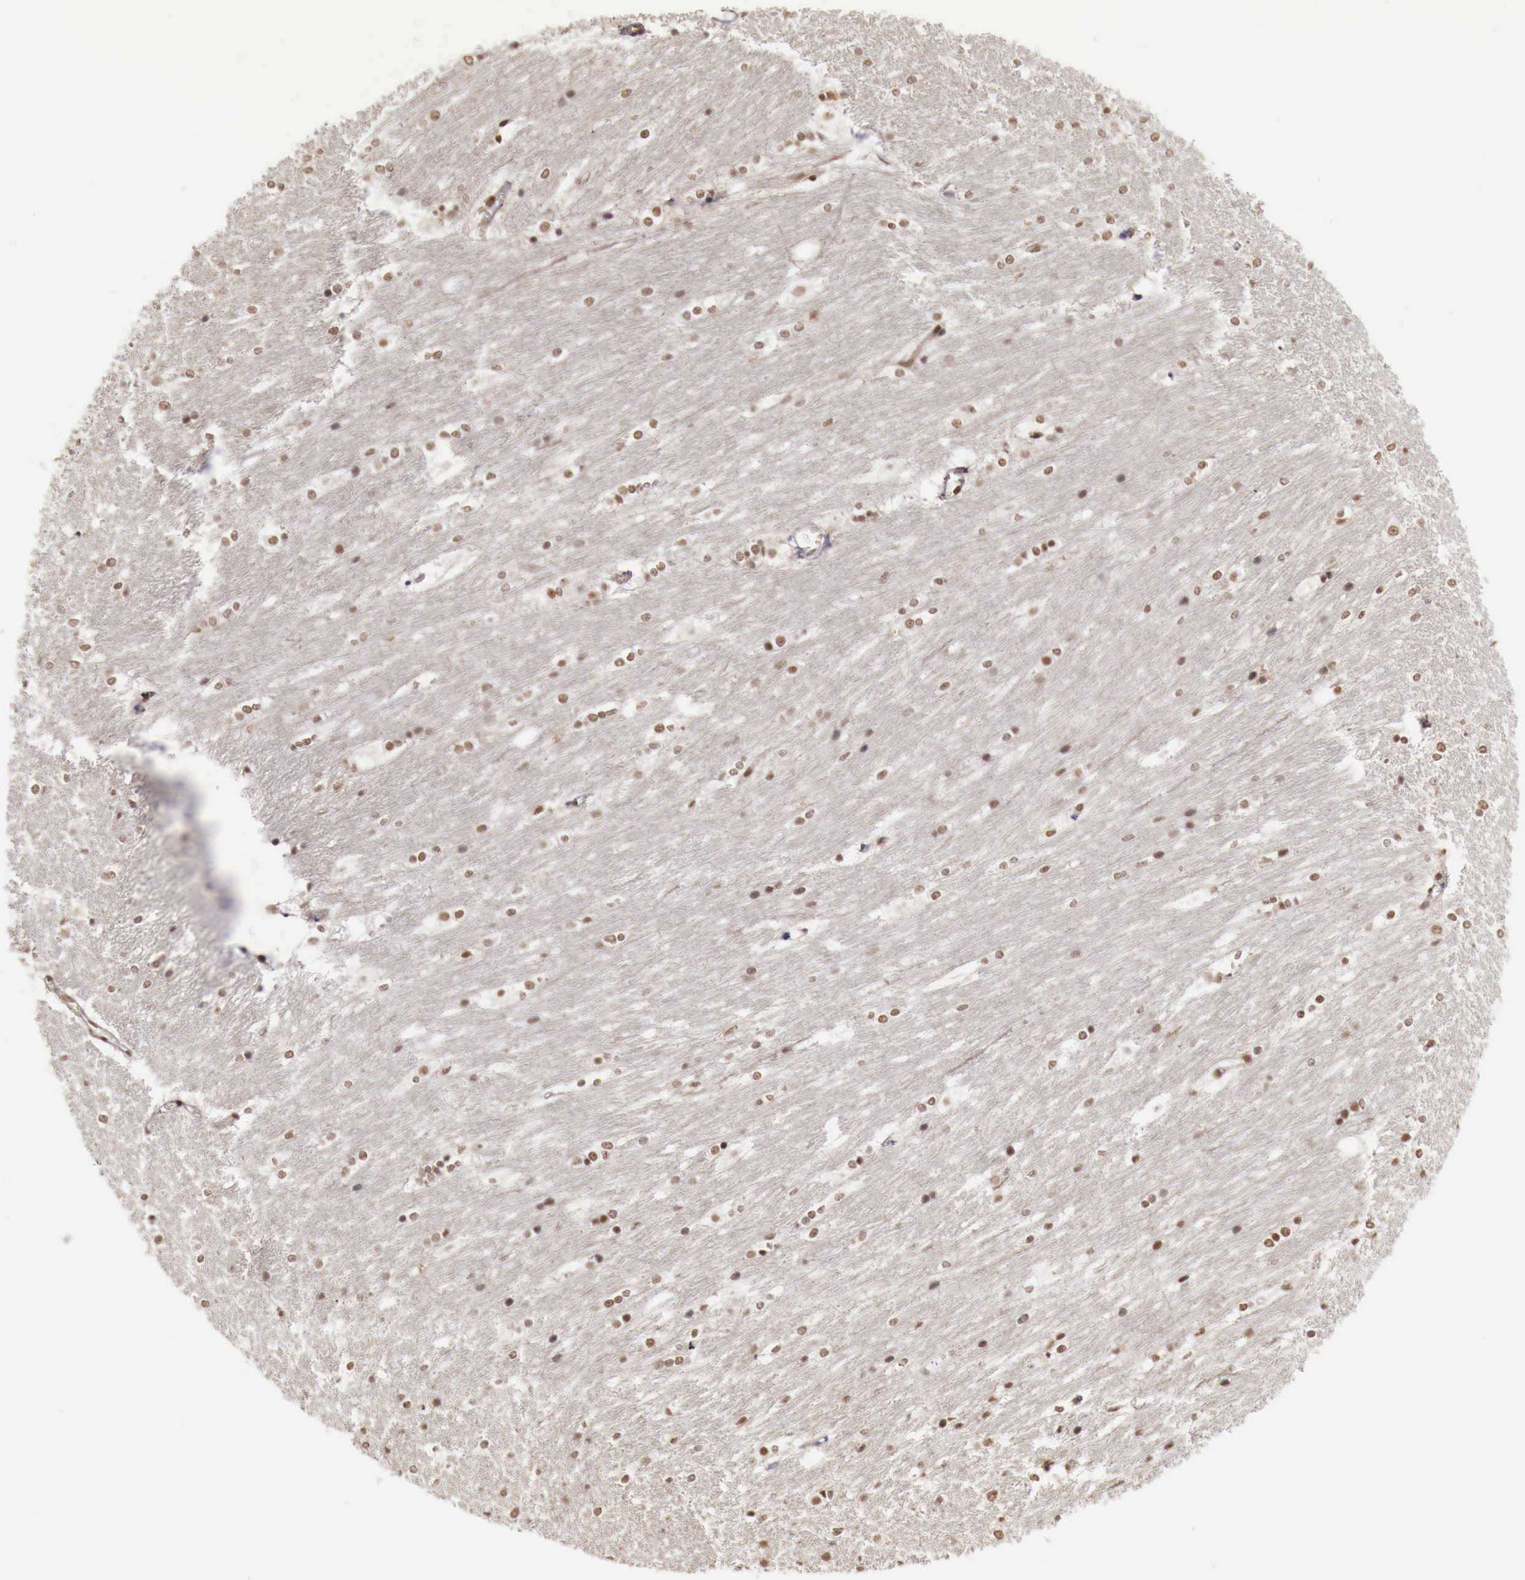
{"staining": {"intensity": "strong", "quantity": ">75%", "location": "nuclear"}, "tissue": "caudate", "cell_type": "Glial cells", "image_type": "normal", "snomed": [{"axis": "morphology", "description": "Normal tissue, NOS"}, {"axis": "topography", "description": "Lateral ventricle wall"}], "caption": "Immunohistochemical staining of normal caudate shows high levels of strong nuclear expression in approximately >75% of glial cells.", "gene": "PHF14", "patient": {"sex": "female", "age": 19}}